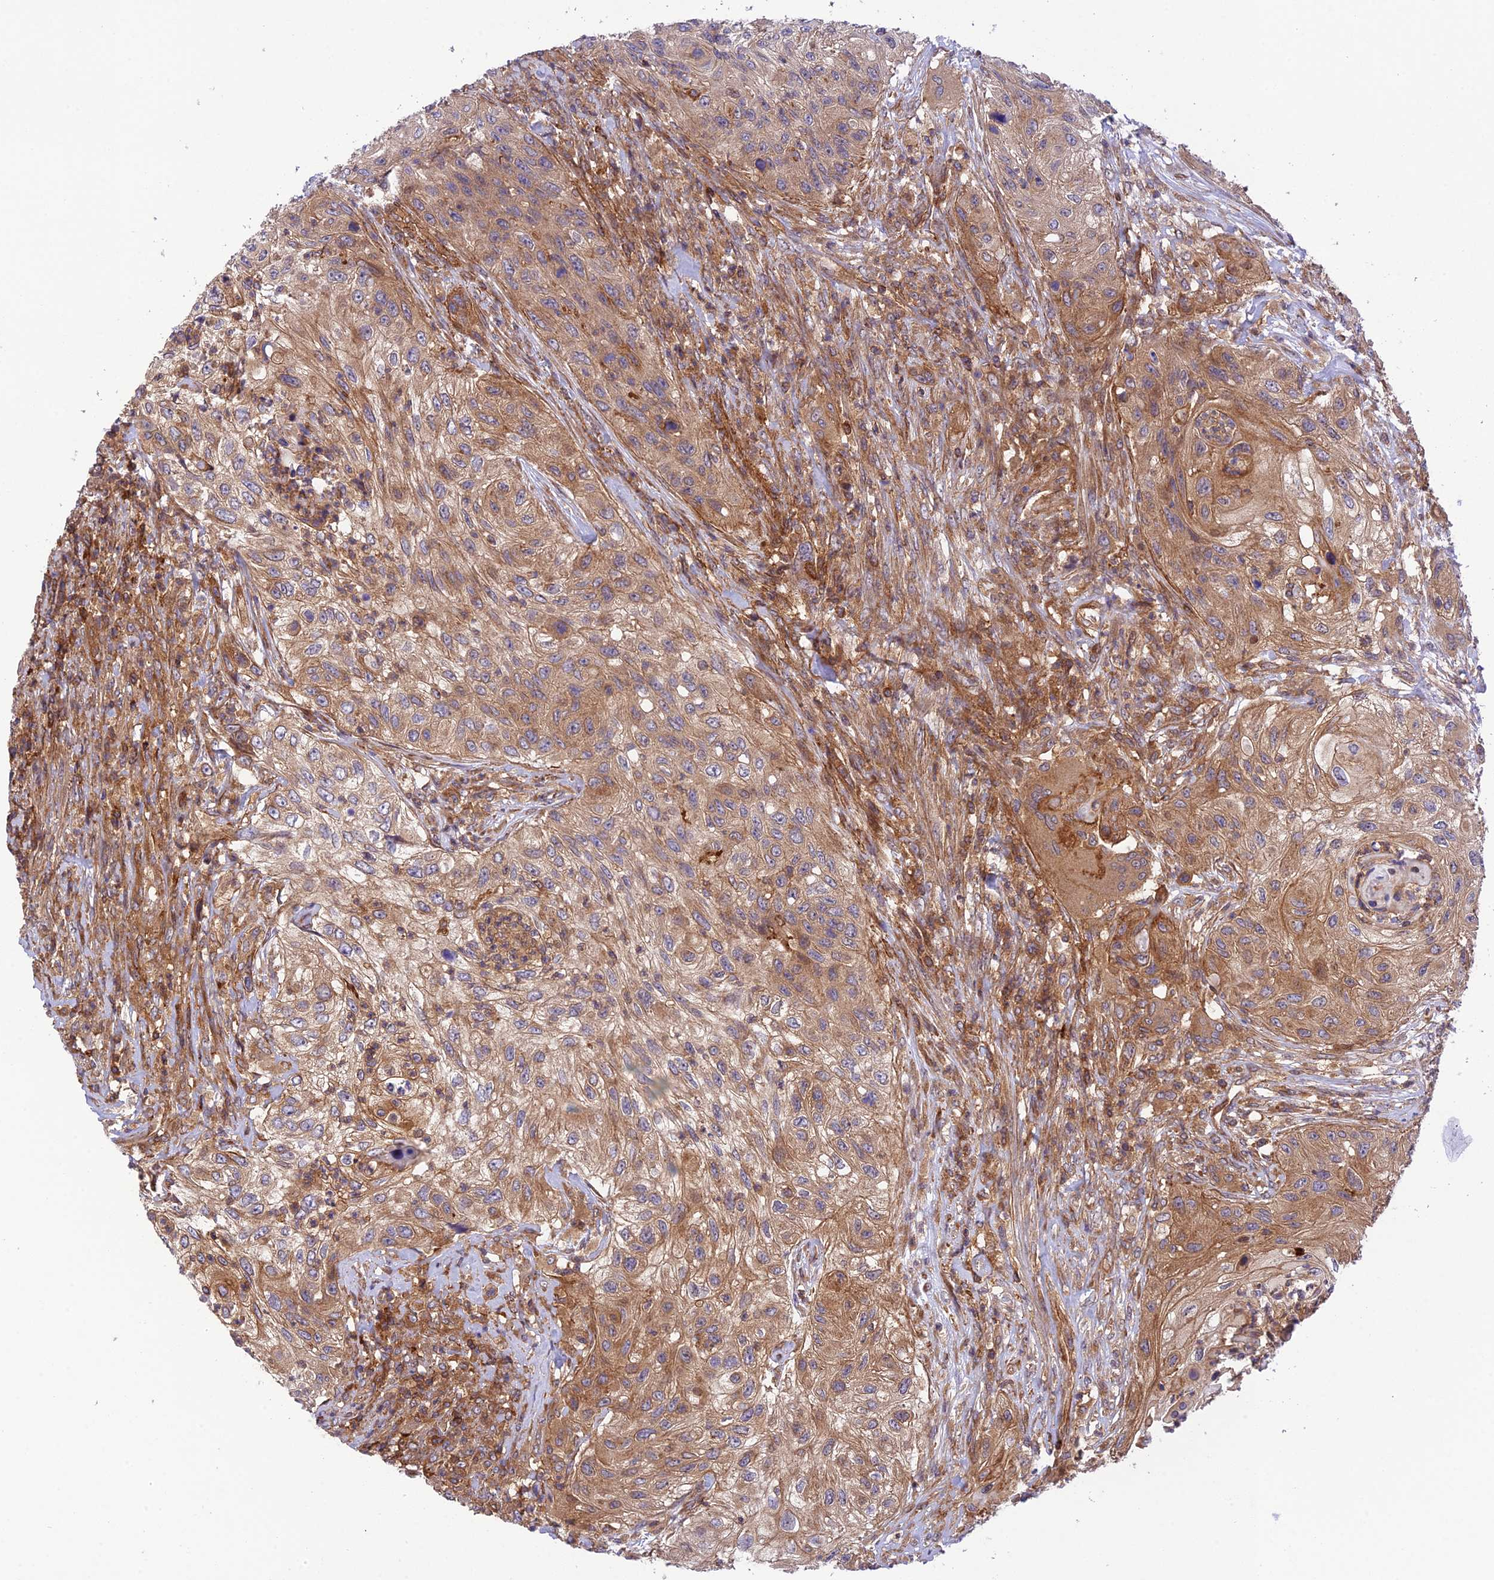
{"staining": {"intensity": "moderate", "quantity": "25%-75%", "location": "cytoplasmic/membranous"}, "tissue": "urothelial cancer", "cell_type": "Tumor cells", "image_type": "cancer", "snomed": [{"axis": "morphology", "description": "Urothelial carcinoma, High grade"}, {"axis": "topography", "description": "Urinary bladder"}], "caption": "The photomicrograph exhibits staining of urothelial cancer, revealing moderate cytoplasmic/membranous protein expression (brown color) within tumor cells.", "gene": "EVI5L", "patient": {"sex": "female", "age": 60}}